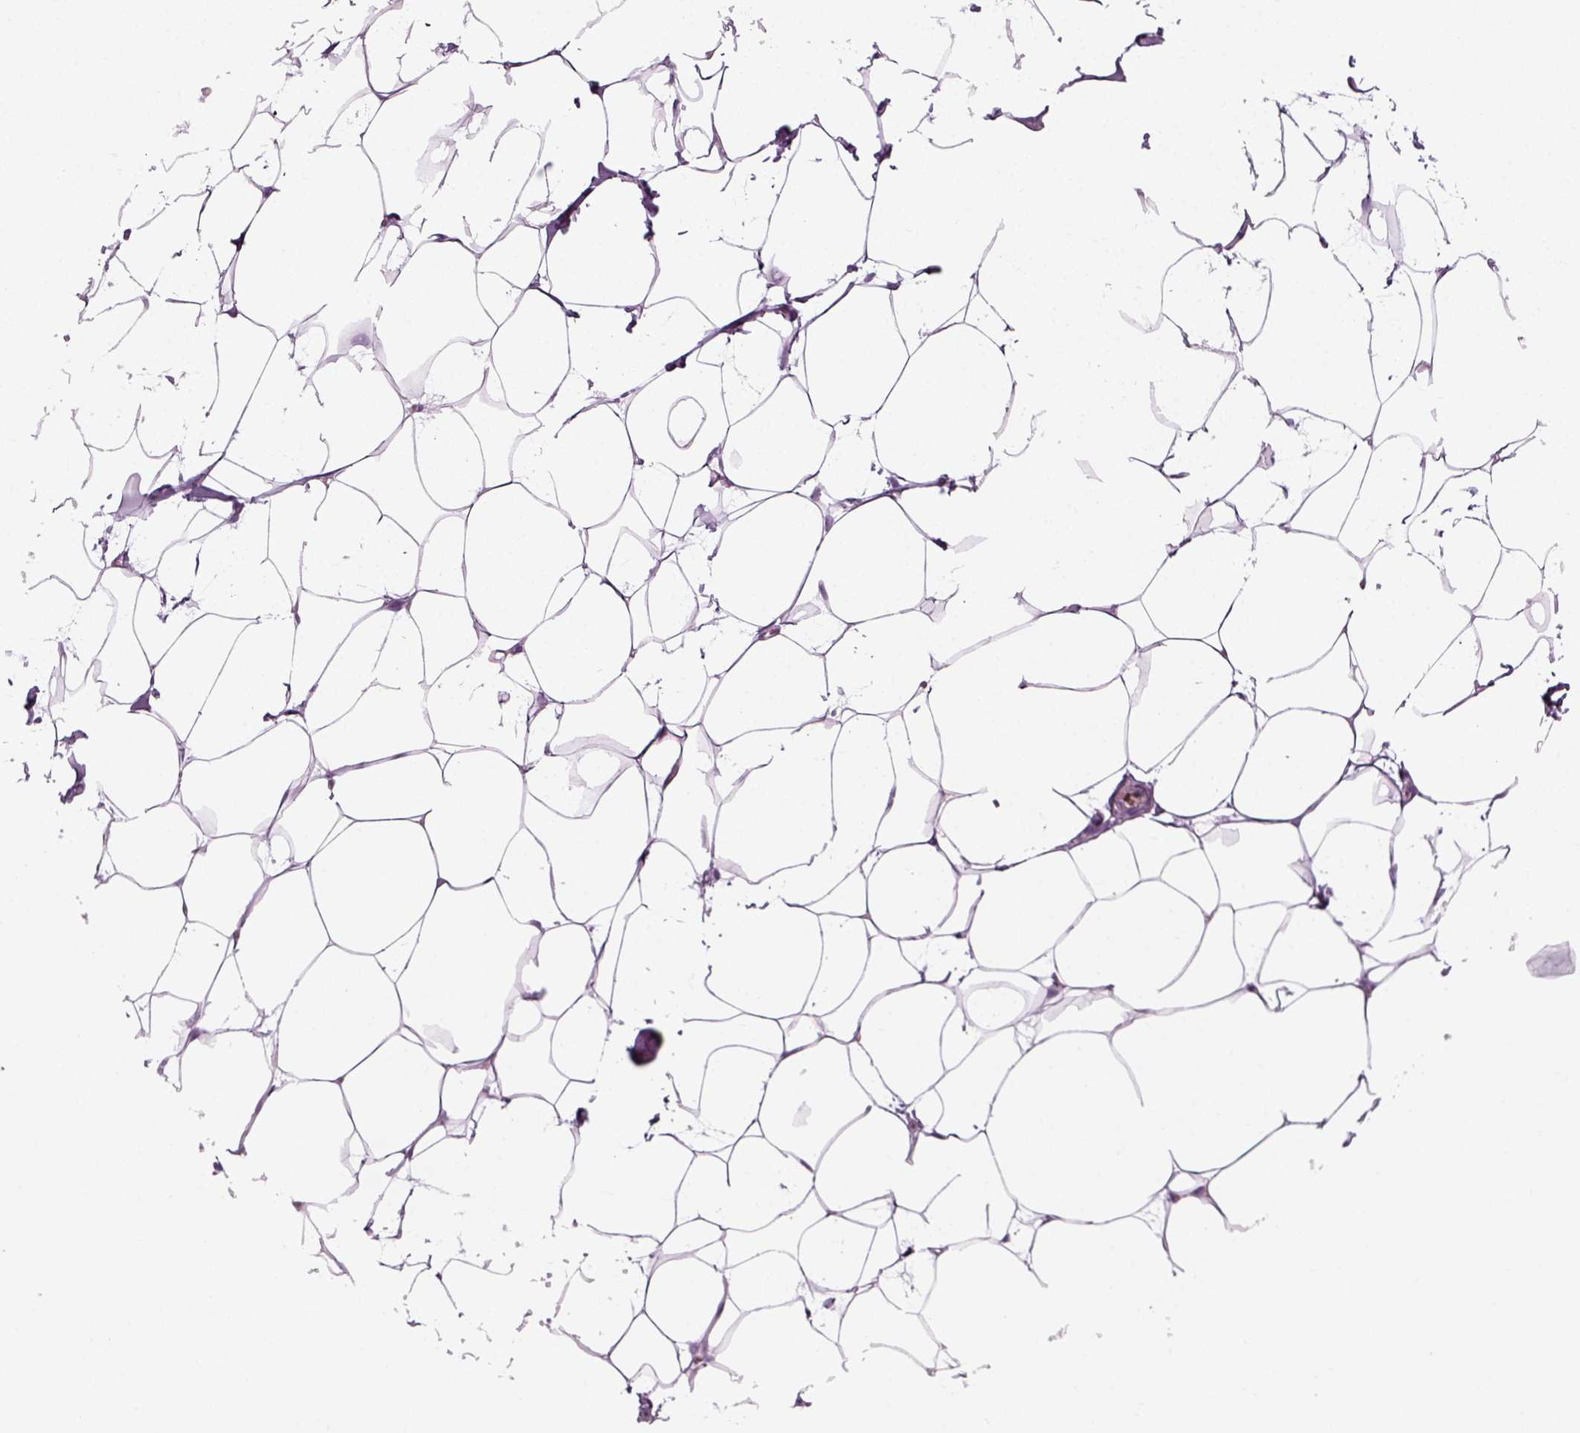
{"staining": {"intensity": "negative", "quantity": "none", "location": "none"}, "tissue": "breast", "cell_type": "Adipocytes", "image_type": "normal", "snomed": [{"axis": "morphology", "description": "Normal tissue, NOS"}, {"axis": "topography", "description": "Breast"}], "caption": "This micrograph is of unremarkable breast stained with immunohistochemistry to label a protein in brown with the nuclei are counter-stained blue. There is no staining in adipocytes.", "gene": "ZC2HC1C", "patient": {"sex": "female", "age": 32}}